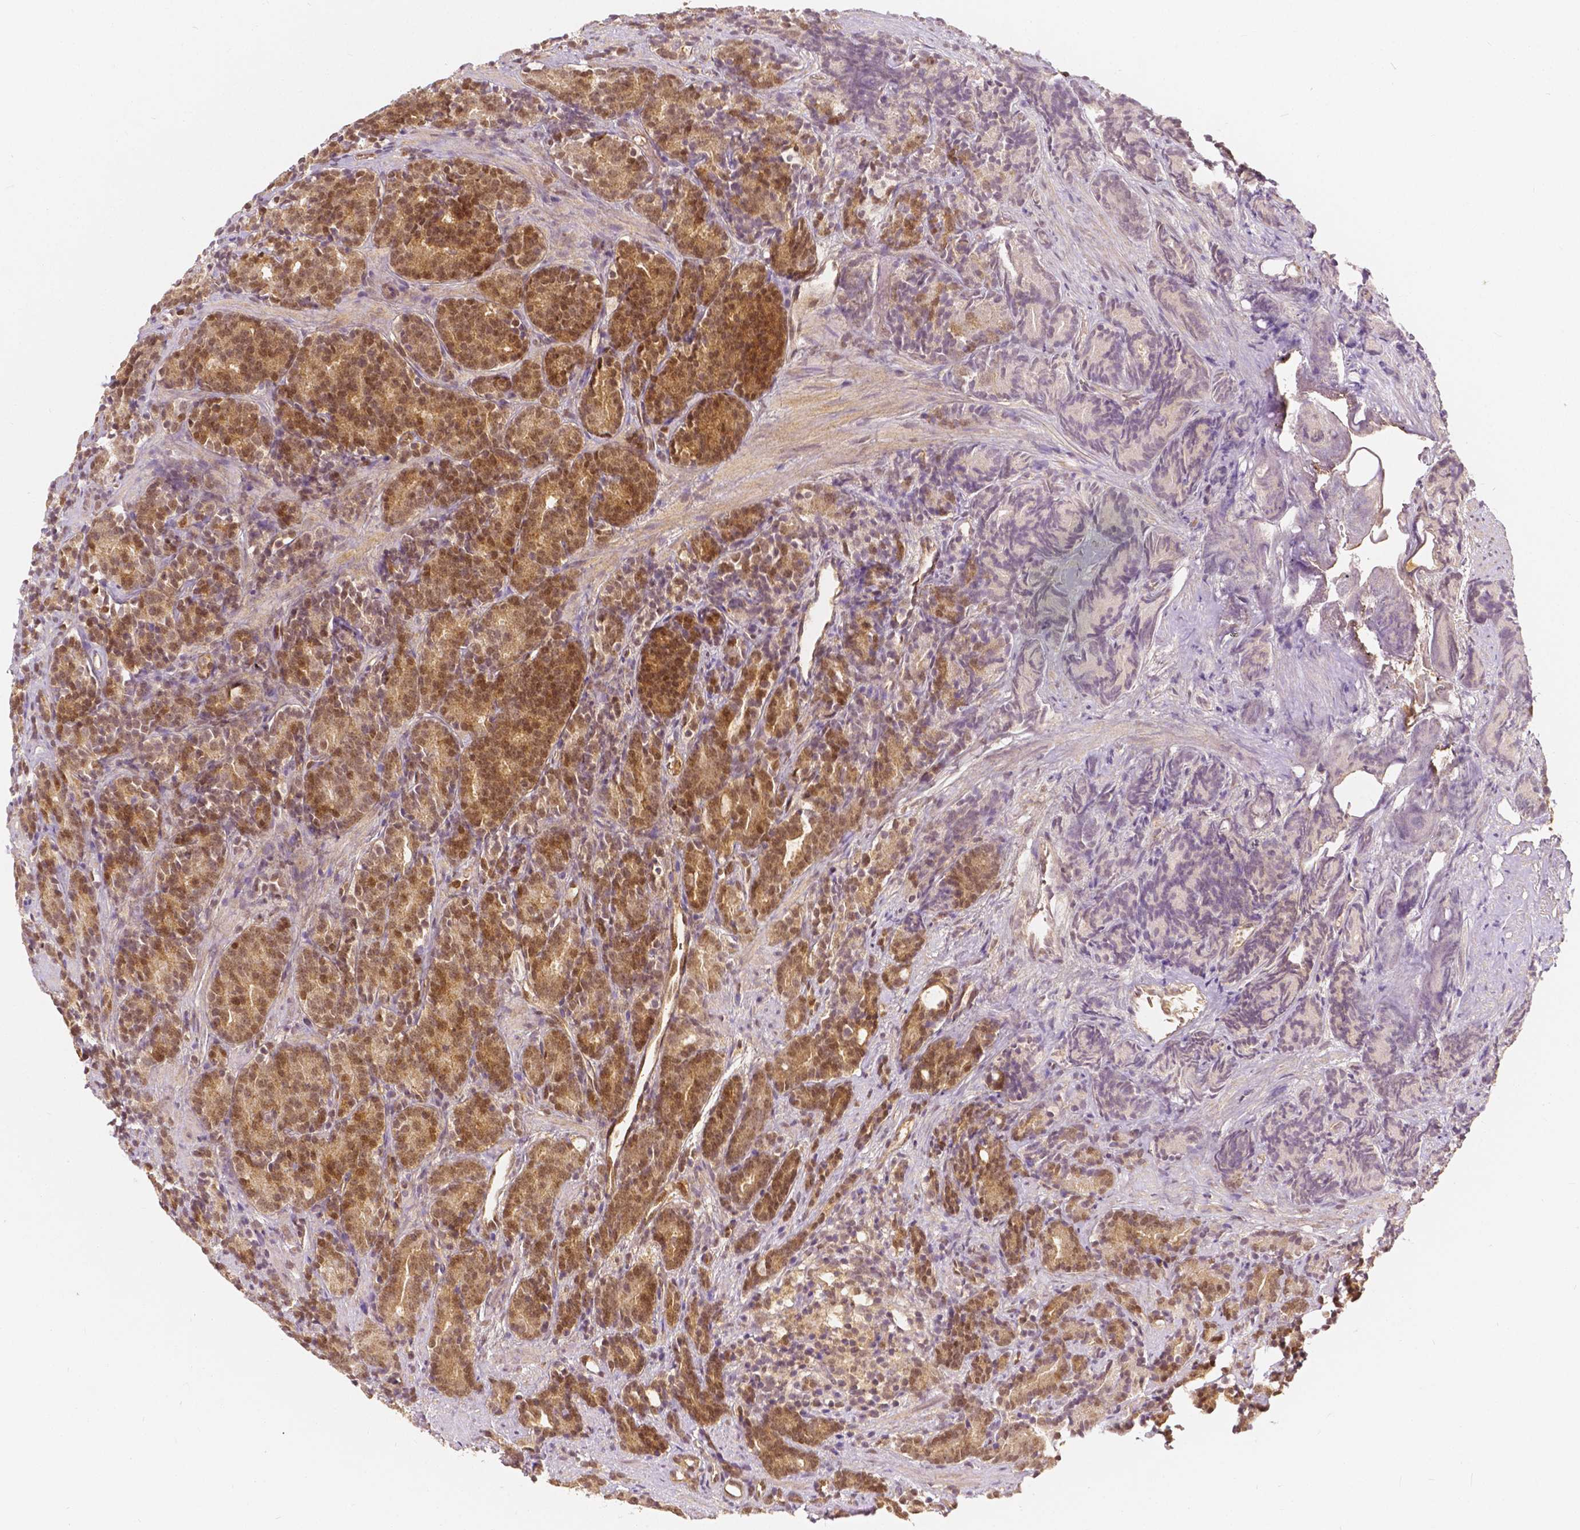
{"staining": {"intensity": "moderate", "quantity": ">75%", "location": "cytoplasmic/membranous,nuclear"}, "tissue": "prostate cancer", "cell_type": "Tumor cells", "image_type": "cancer", "snomed": [{"axis": "morphology", "description": "Adenocarcinoma, High grade"}, {"axis": "topography", "description": "Prostate"}], "caption": "Tumor cells demonstrate moderate cytoplasmic/membranous and nuclear expression in about >75% of cells in prostate cancer.", "gene": "NAPRT", "patient": {"sex": "male", "age": 84}}